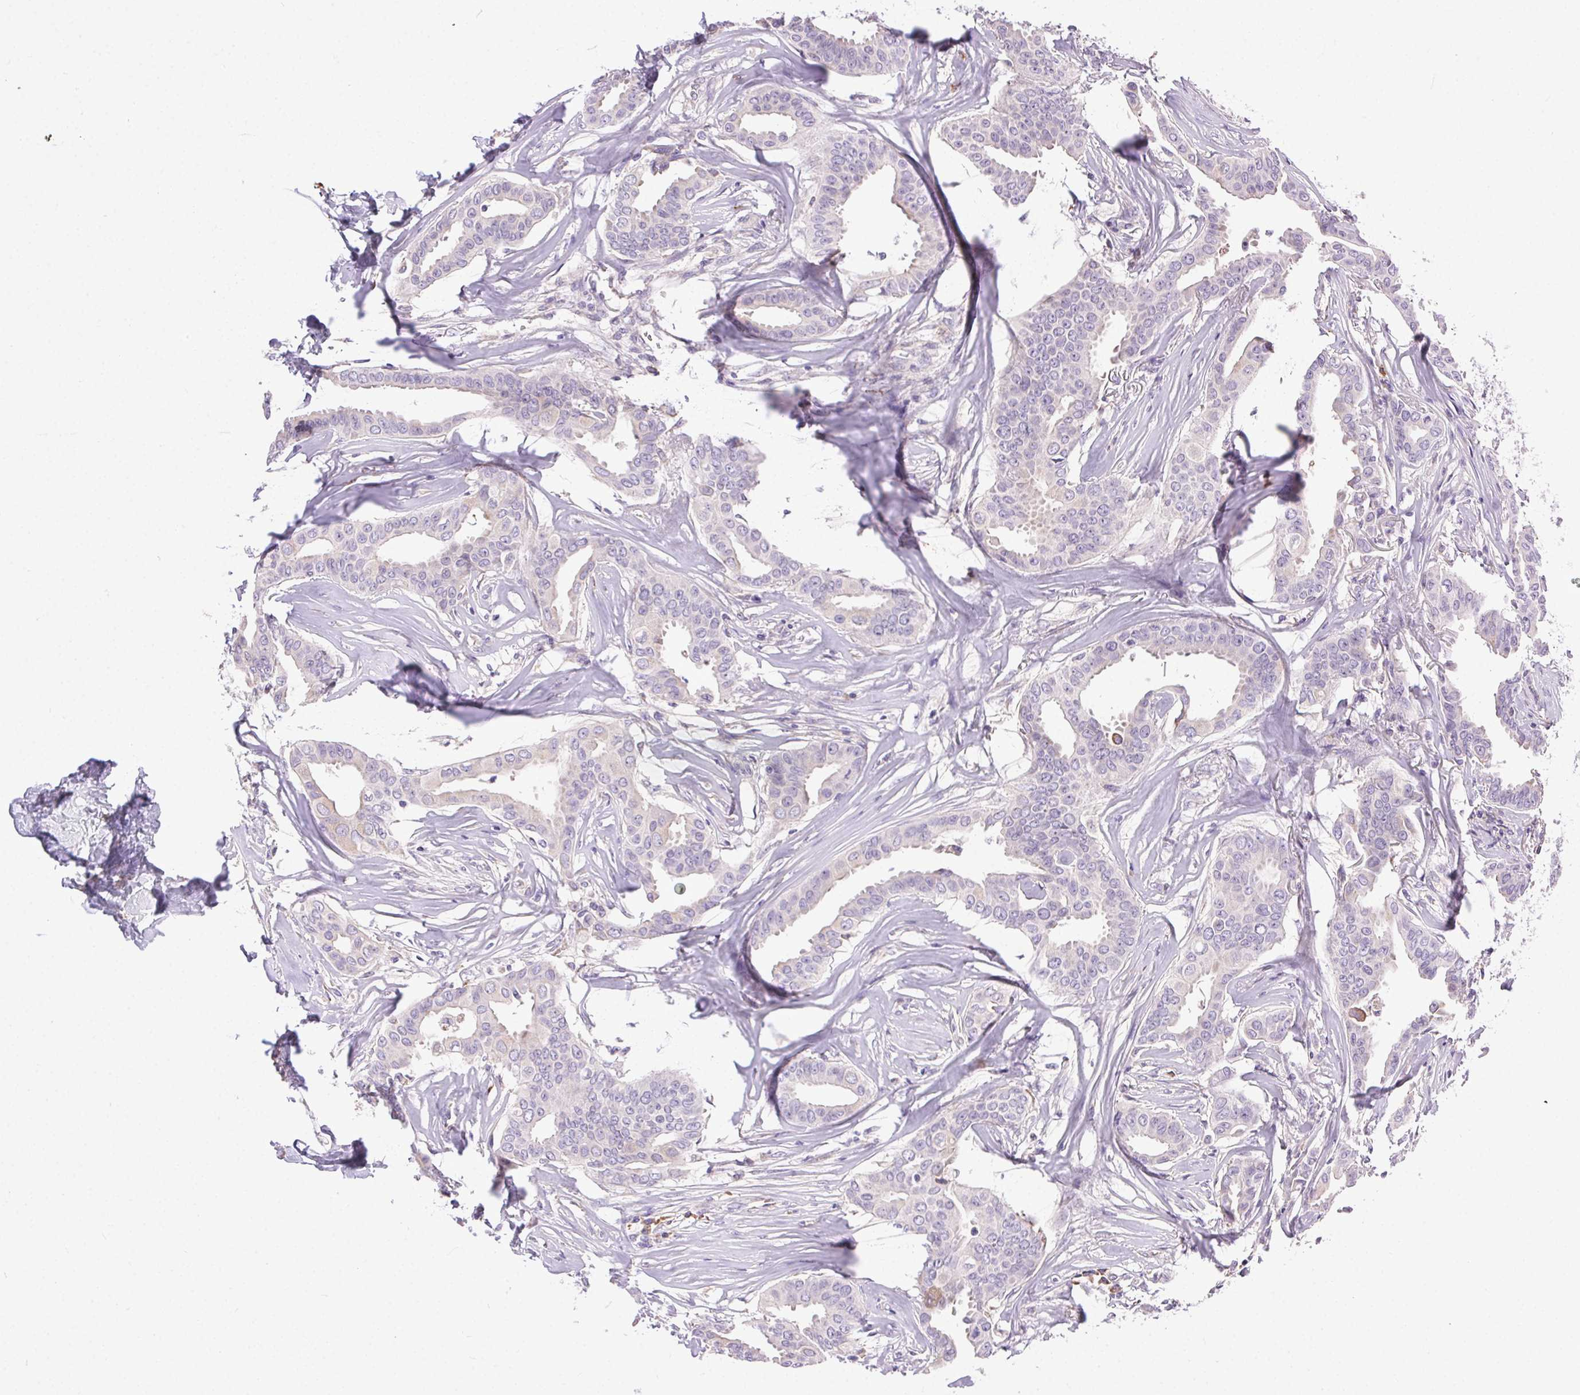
{"staining": {"intensity": "negative", "quantity": "none", "location": "none"}, "tissue": "breast cancer", "cell_type": "Tumor cells", "image_type": "cancer", "snomed": [{"axis": "morphology", "description": "Duct carcinoma"}, {"axis": "topography", "description": "Breast"}], "caption": "Human breast invasive ductal carcinoma stained for a protein using immunohistochemistry (IHC) exhibits no staining in tumor cells.", "gene": "SNX31", "patient": {"sex": "female", "age": 45}}